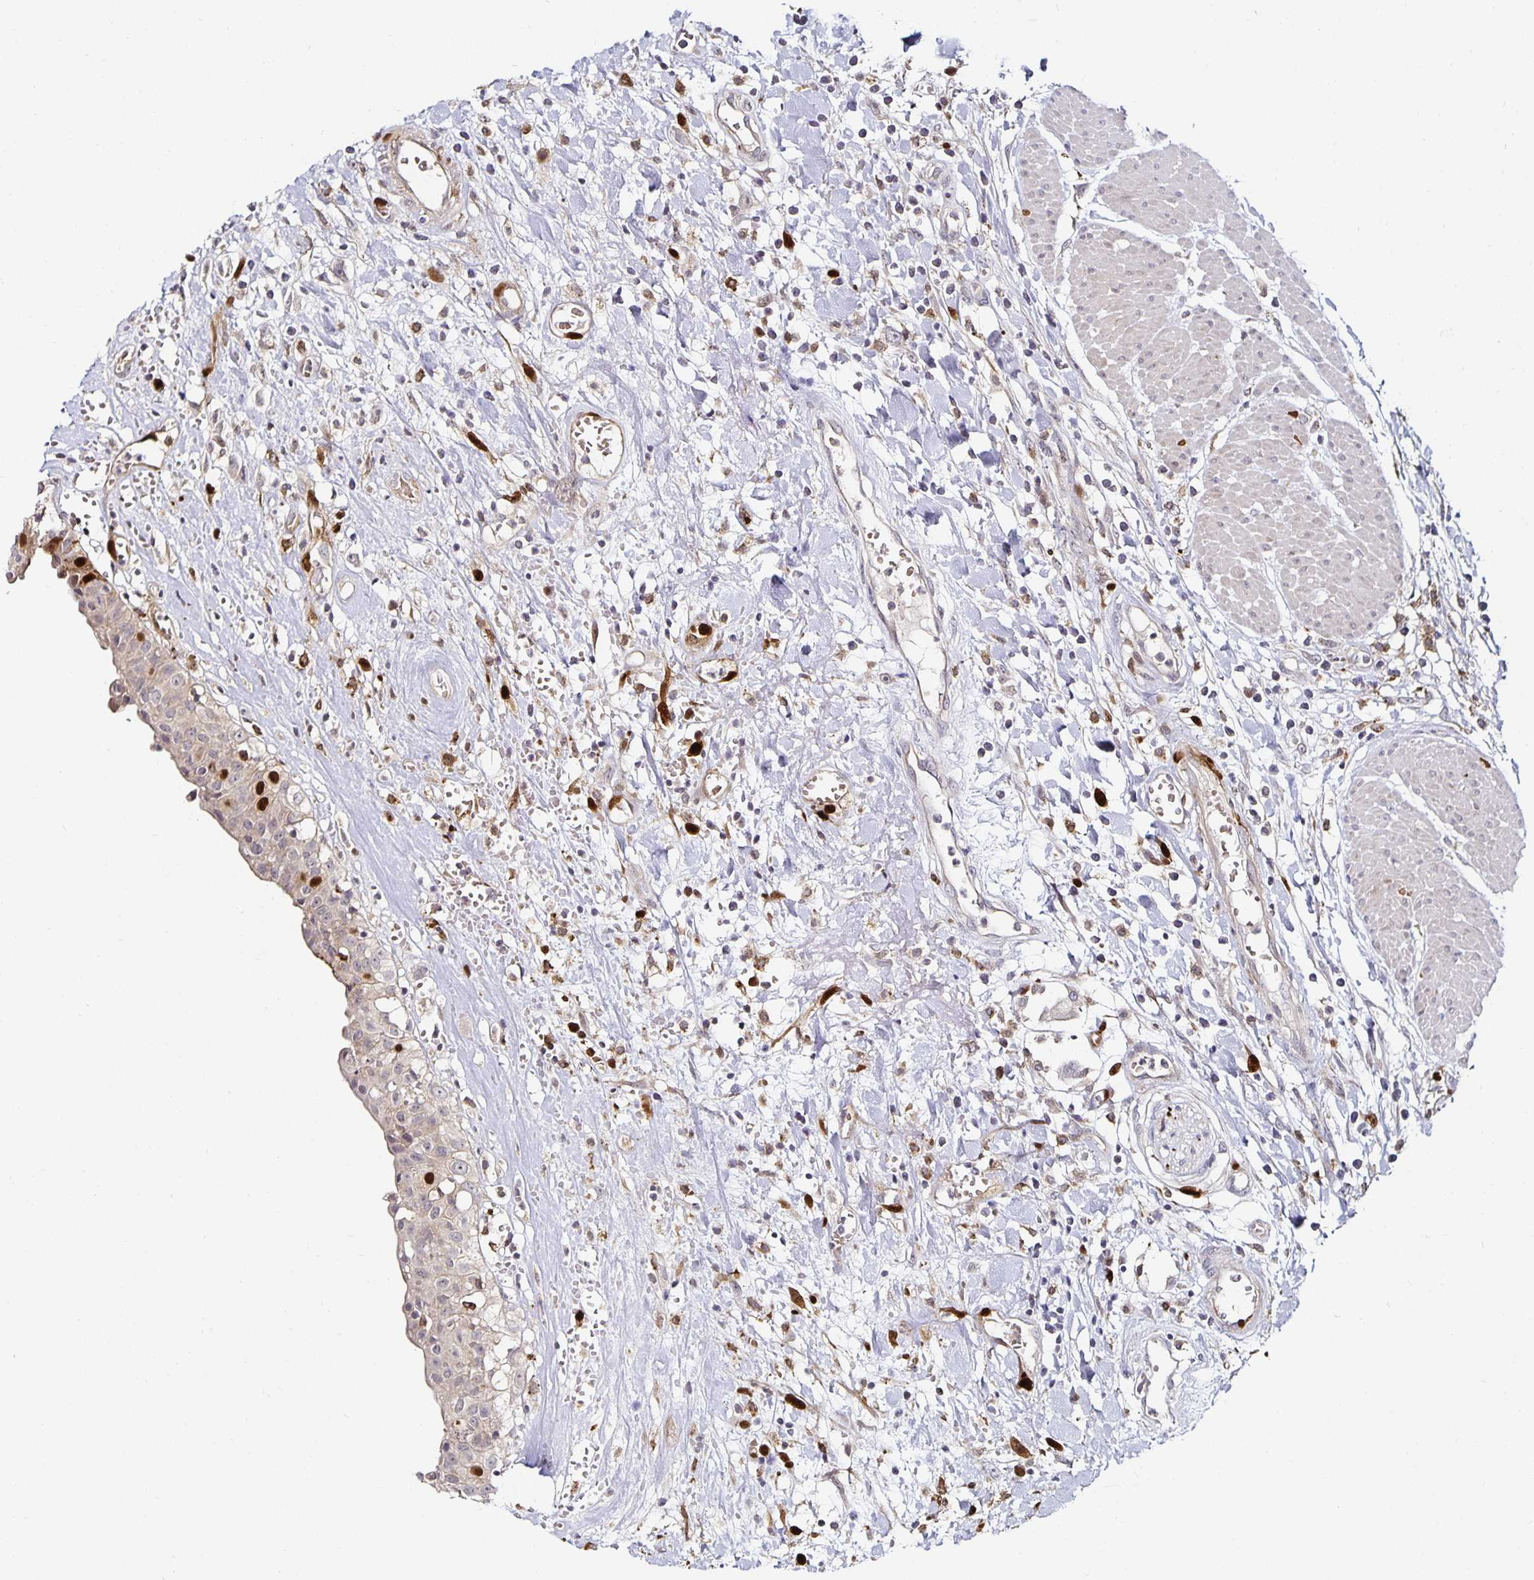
{"staining": {"intensity": "strong", "quantity": "<25%", "location": "nuclear"}, "tissue": "urinary bladder", "cell_type": "Urothelial cells", "image_type": "normal", "snomed": [{"axis": "morphology", "description": "Normal tissue, NOS"}, {"axis": "topography", "description": "Urinary bladder"}], "caption": "IHC photomicrograph of benign urinary bladder: urinary bladder stained using immunohistochemistry (IHC) exhibits medium levels of strong protein expression localized specifically in the nuclear of urothelial cells, appearing as a nuclear brown color.", "gene": "ANLN", "patient": {"sex": "male", "age": 64}}